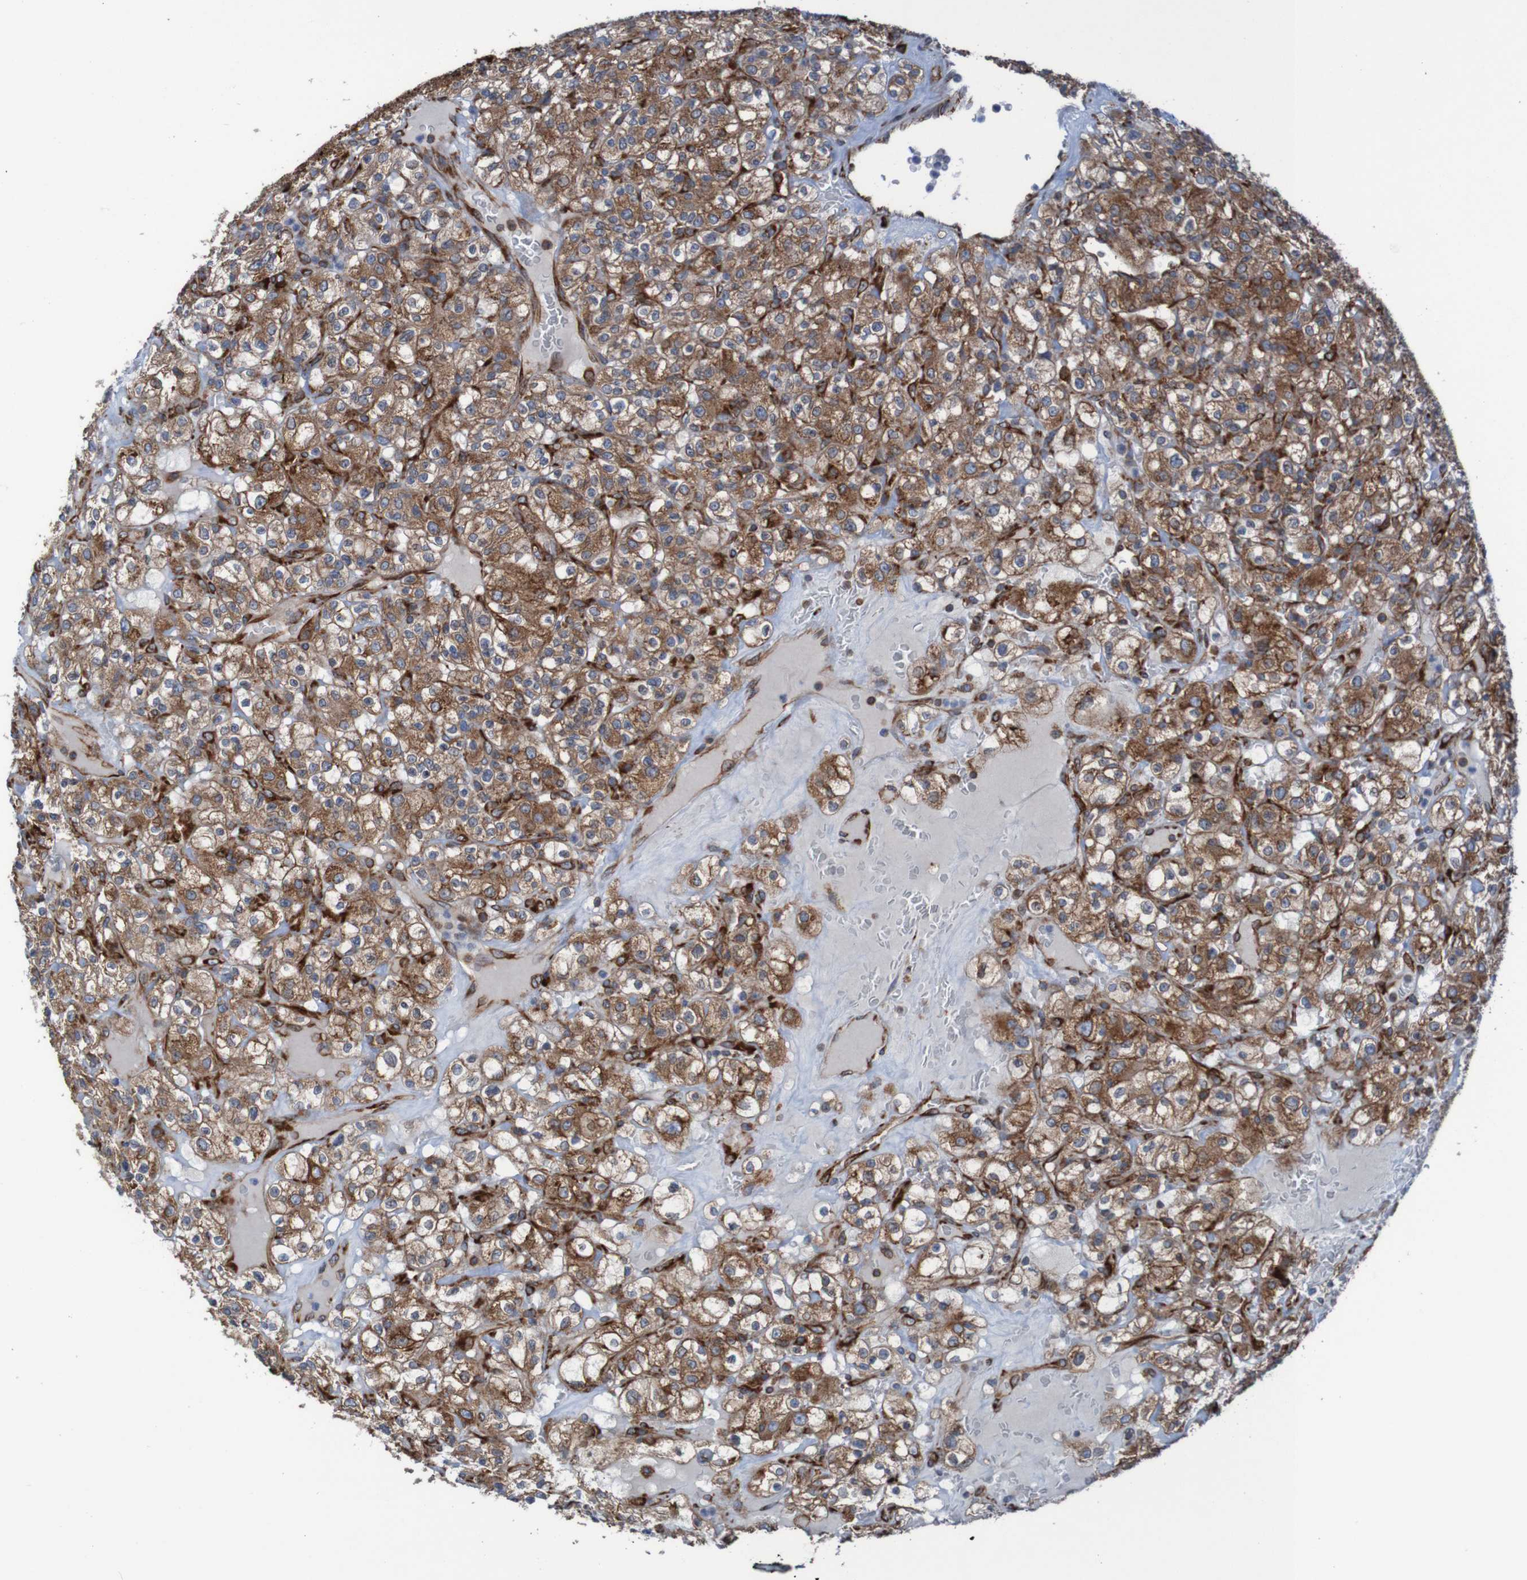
{"staining": {"intensity": "moderate", "quantity": ">75%", "location": "cytoplasmic/membranous"}, "tissue": "renal cancer", "cell_type": "Tumor cells", "image_type": "cancer", "snomed": [{"axis": "morphology", "description": "Normal tissue, NOS"}, {"axis": "morphology", "description": "Adenocarcinoma, NOS"}, {"axis": "topography", "description": "Kidney"}], "caption": "Renal cancer (adenocarcinoma) stained with a brown dye exhibits moderate cytoplasmic/membranous positive staining in about >75% of tumor cells.", "gene": "RPL10", "patient": {"sex": "female", "age": 72}}